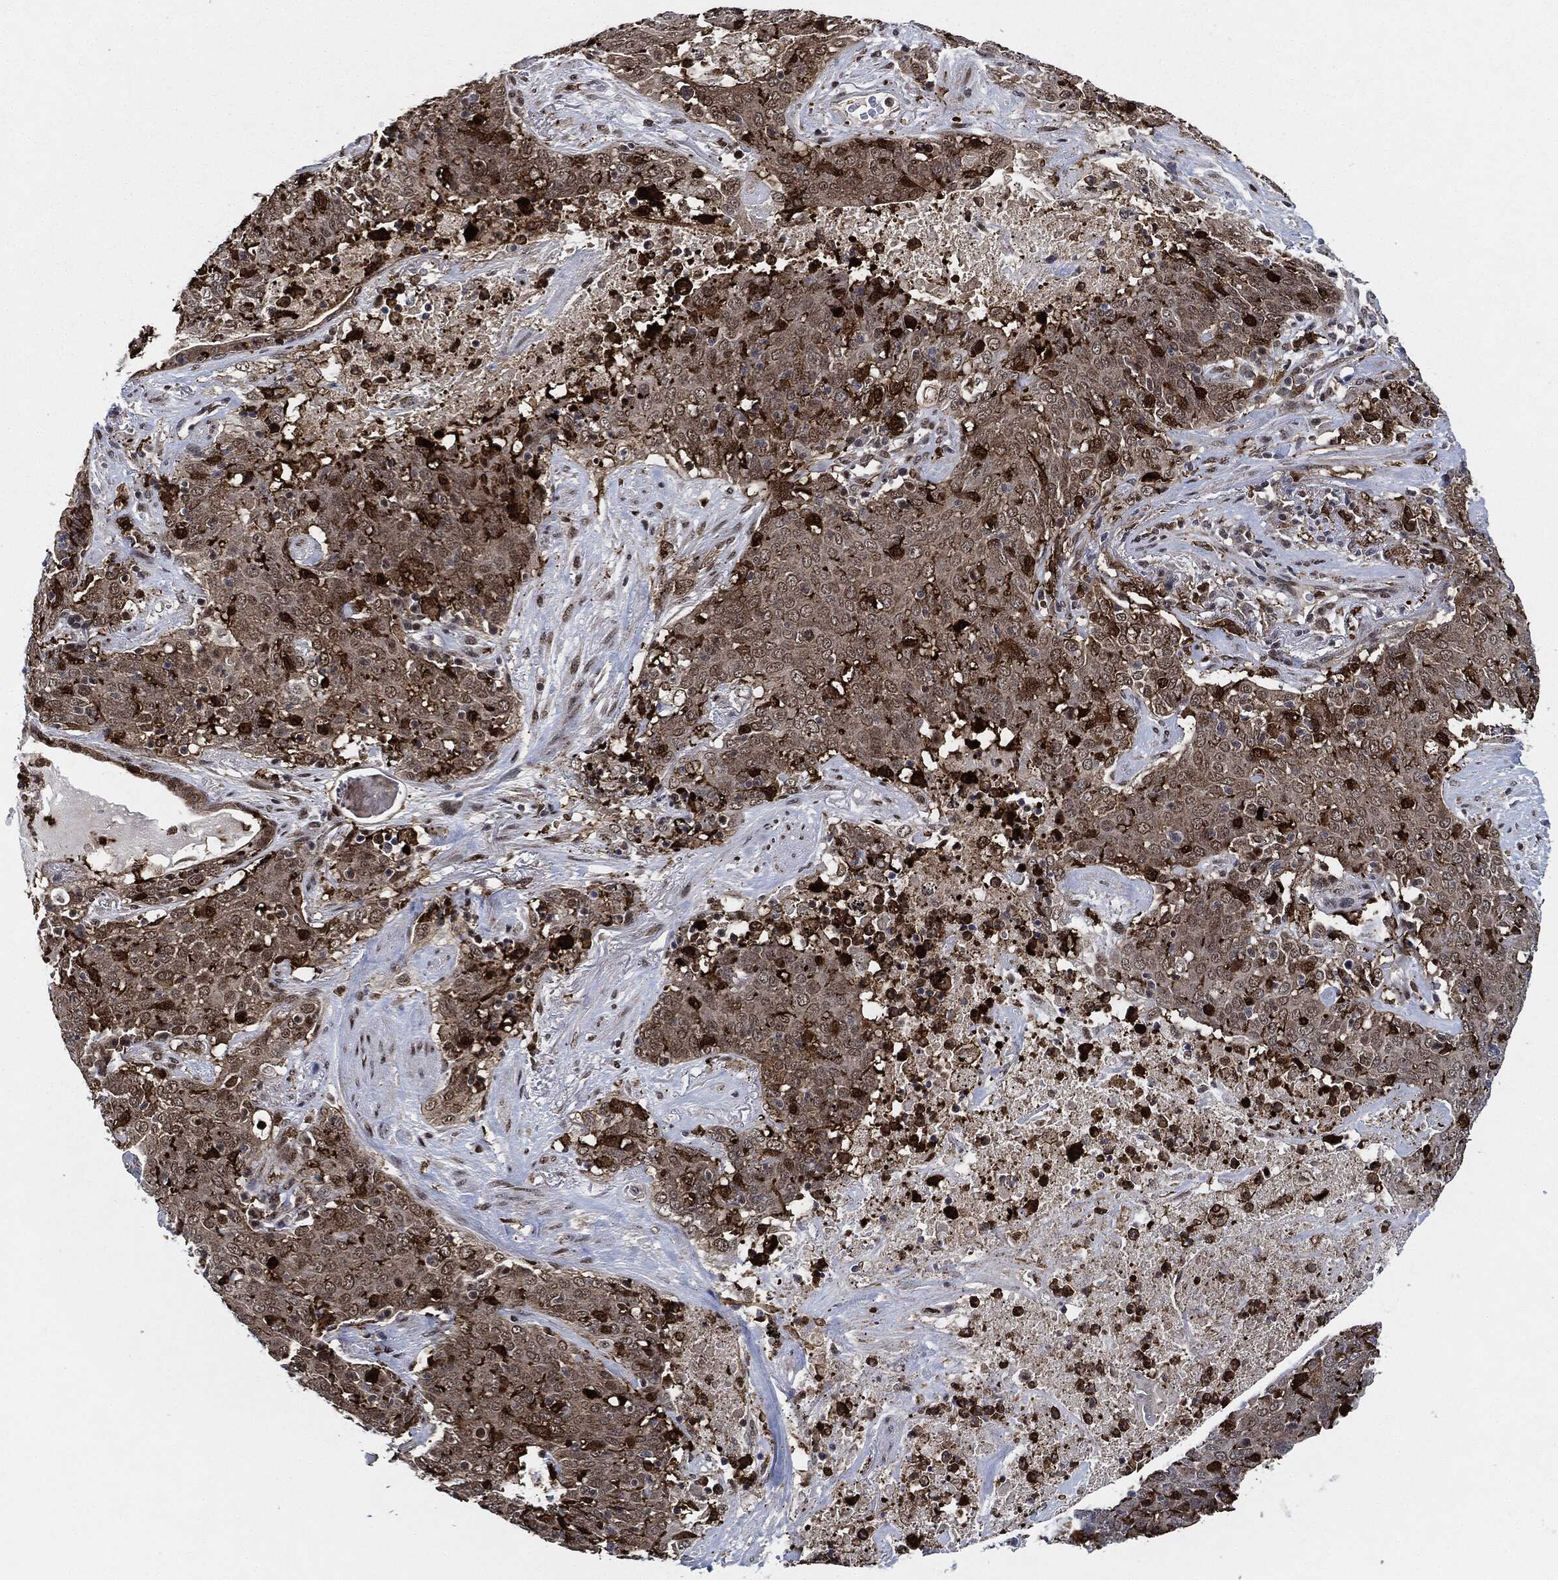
{"staining": {"intensity": "negative", "quantity": "none", "location": "none"}, "tissue": "lung cancer", "cell_type": "Tumor cells", "image_type": "cancer", "snomed": [{"axis": "morphology", "description": "Squamous cell carcinoma, NOS"}, {"axis": "topography", "description": "Lung"}], "caption": "Lung cancer was stained to show a protein in brown. There is no significant staining in tumor cells.", "gene": "NANOS3", "patient": {"sex": "male", "age": 82}}